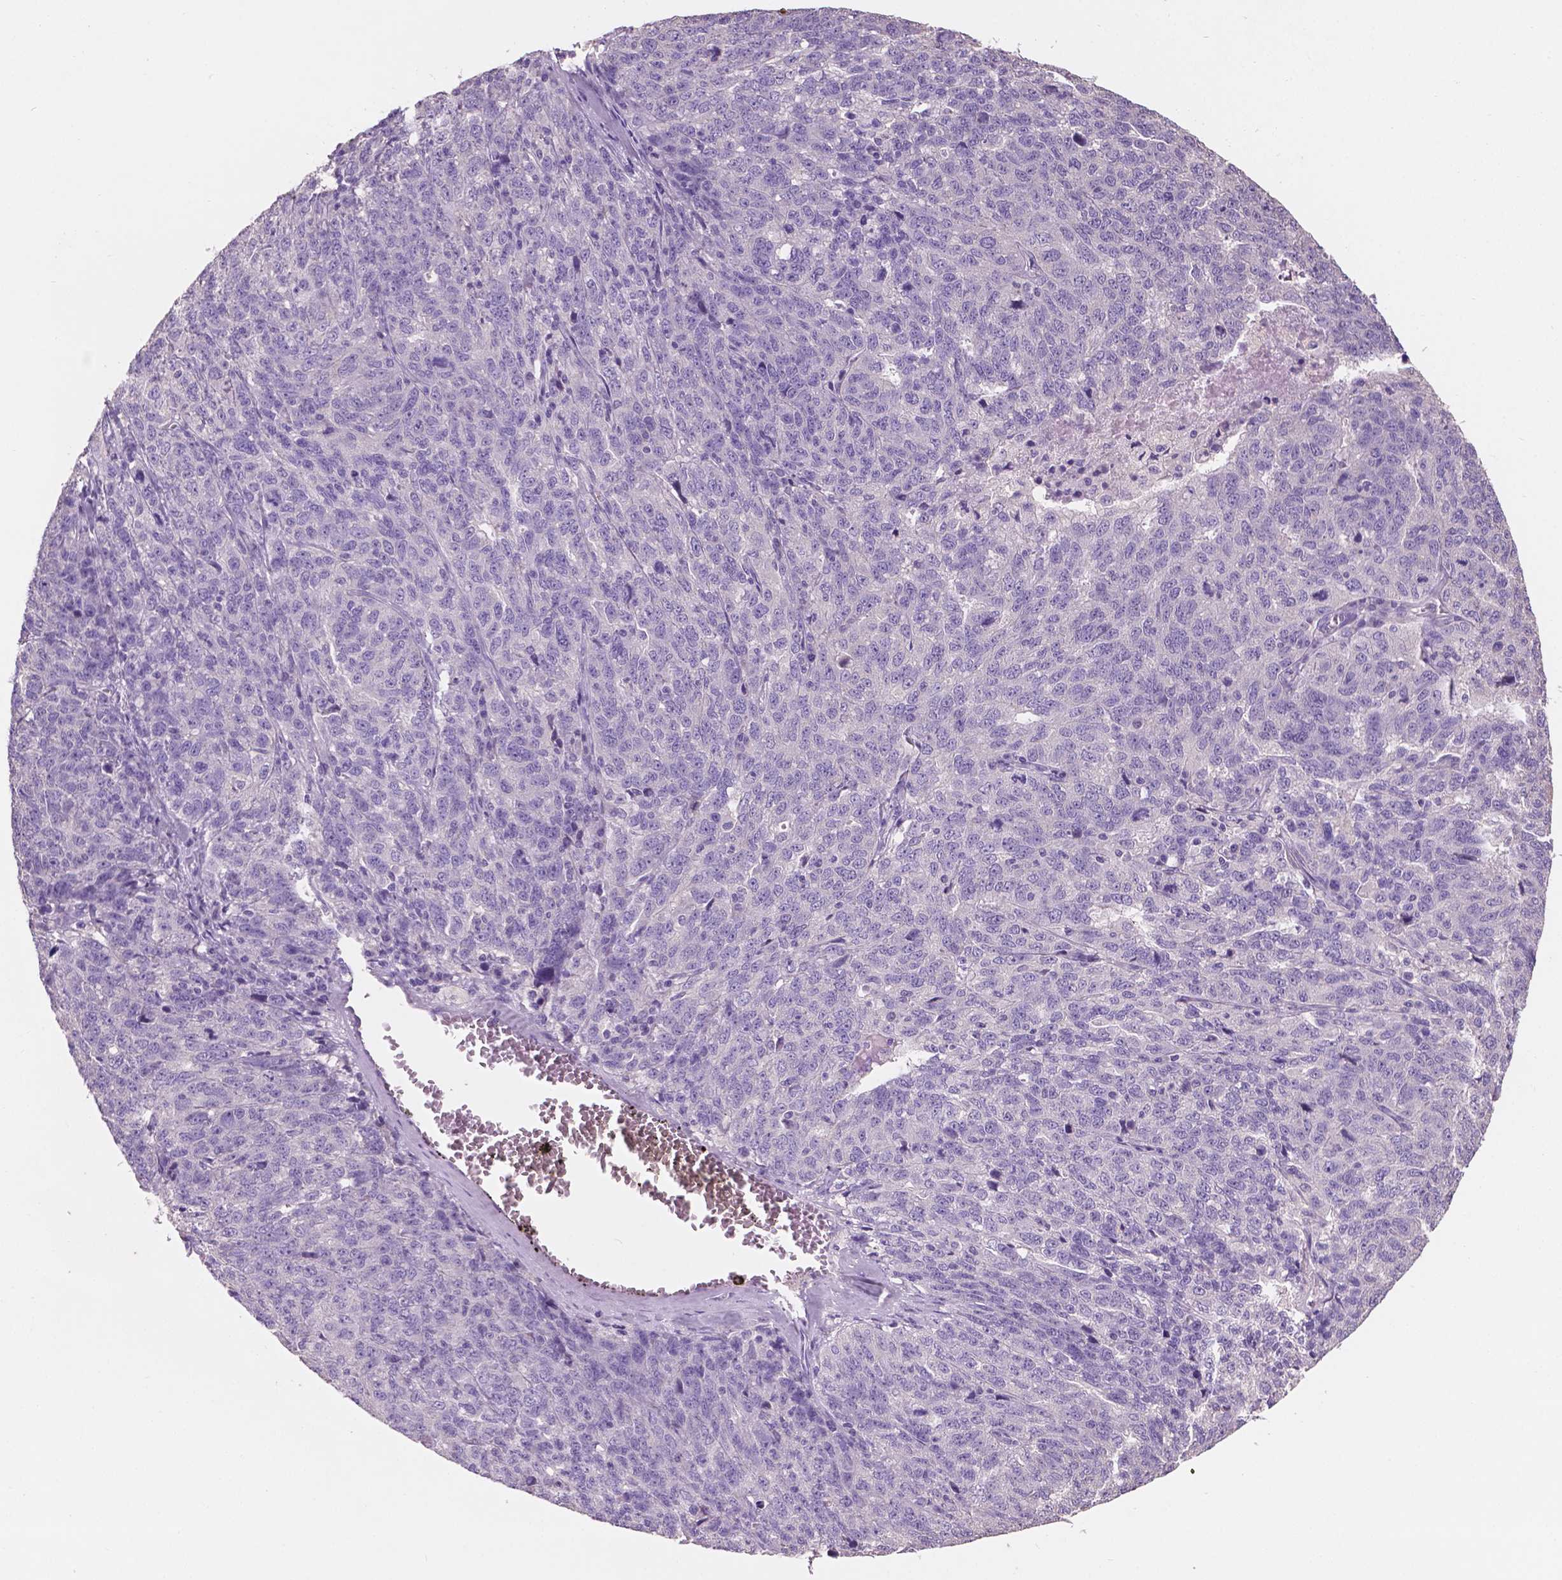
{"staining": {"intensity": "negative", "quantity": "none", "location": "none"}, "tissue": "ovarian cancer", "cell_type": "Tumor cells", "image_type": "cancer", "snomed": [{"axis": "morphology", "description": "Cystadenocarcinoma, serous, NOS"}, {"axis": "topography", "description": "Ovary"}], "caption": "This is an immunohistochemistry (IHC) micrograph of human ovarian cancer. There is no expression in tumor cells.", "gene": "SBSN", "patient": {"sex": "female", "age": 71}}